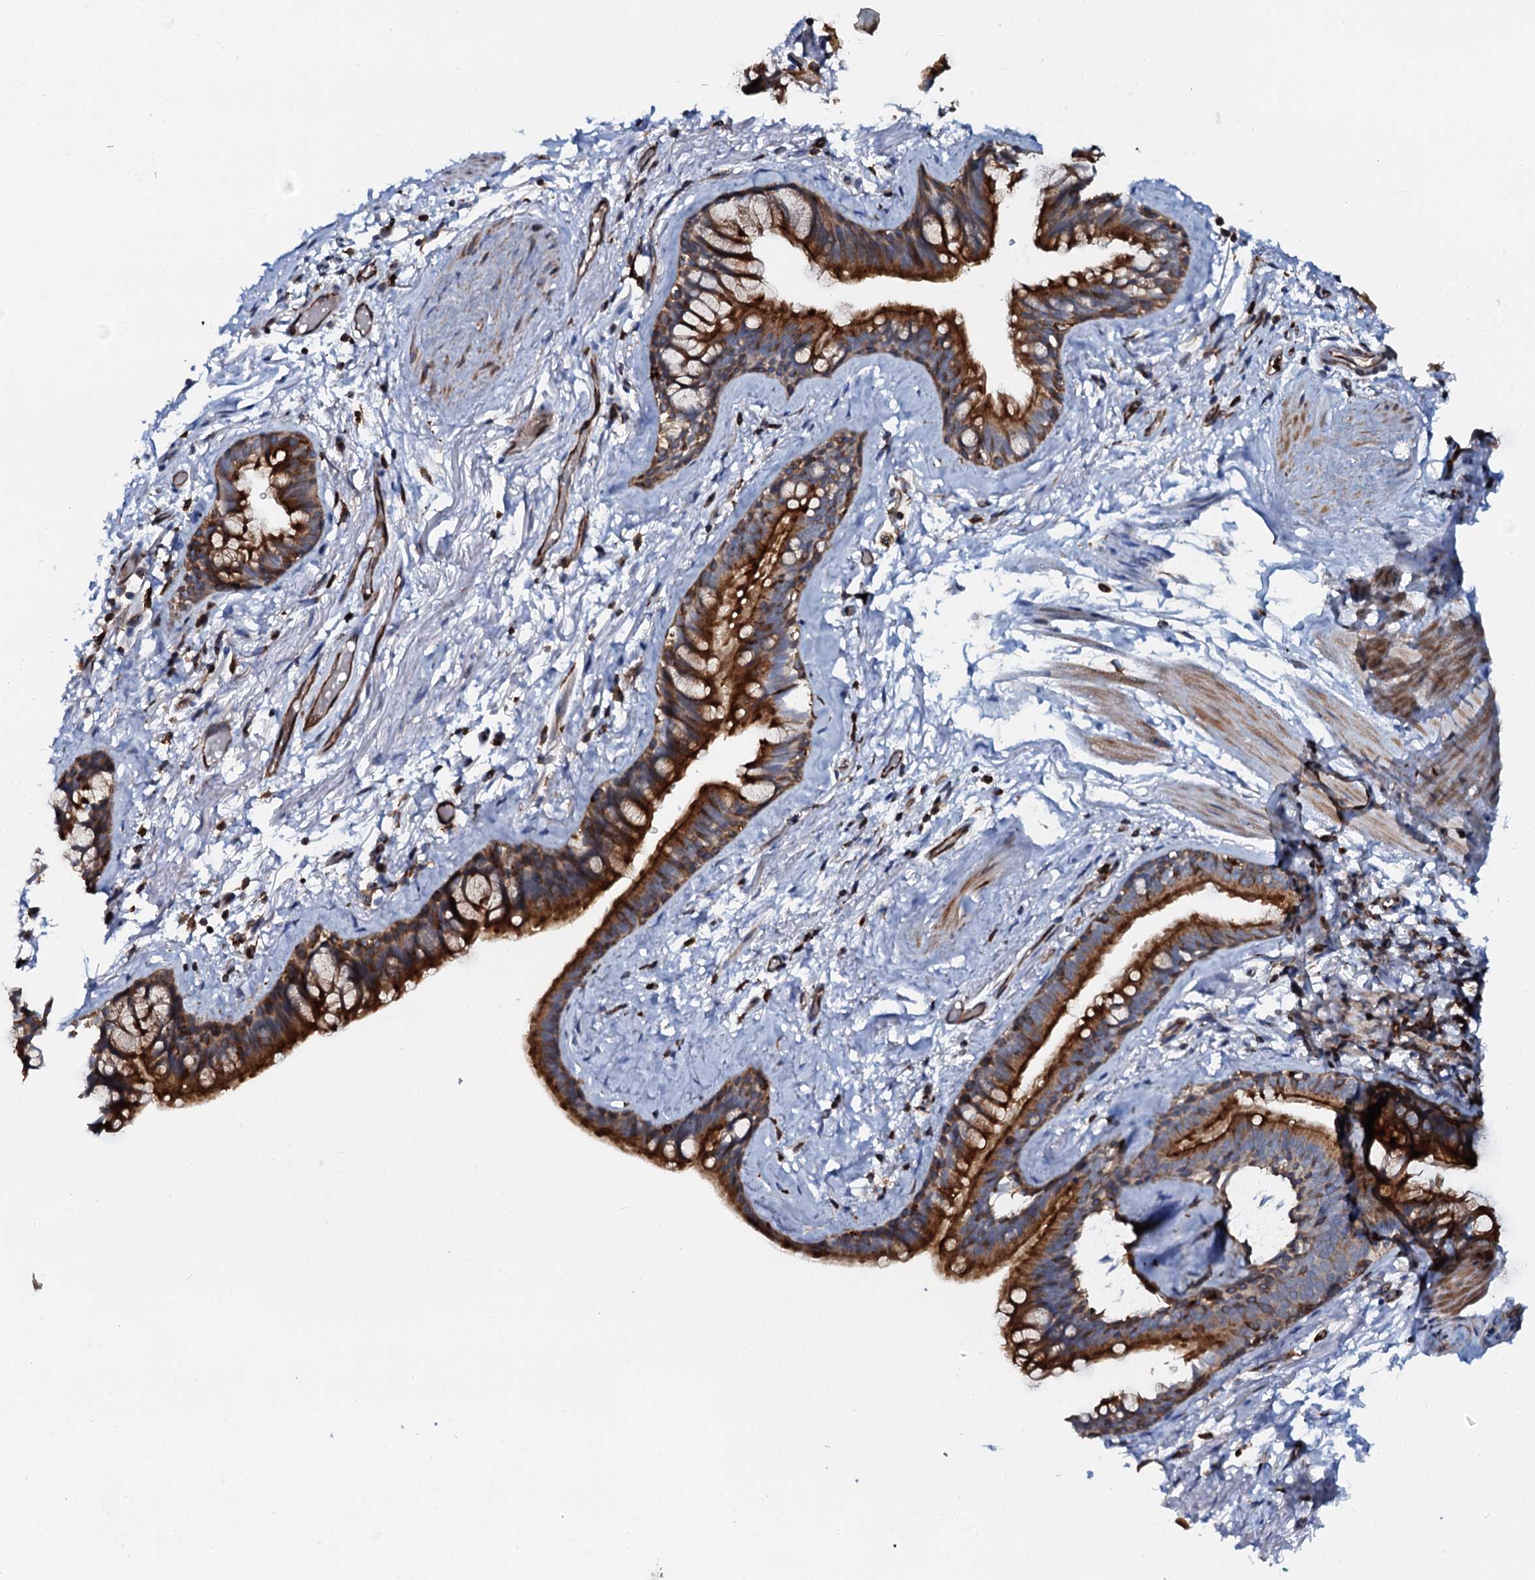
{"staining": {"intensity": "strong", "quantity": ">75%", "location": "cytoplasmic/membranous"}, "tissue": "bronchus", "cell_type": "Respiratory epithelial cells", "image_type": "normal", "snomed": [{"axis": "morphology", "description": "Normal tissue, NOS"}, {"axis": "topography", "description": "Cartilage tissue"}], "caption": "A high-resolution micrograph shows immunohistochemistry staining of normal bronchus, which shows strong cytoplasmic/membranous expression in approximately >75% of respiratory epithelial cells.", "gene": "VAMP8", "patient": {"sex": "male", "age": 63}}